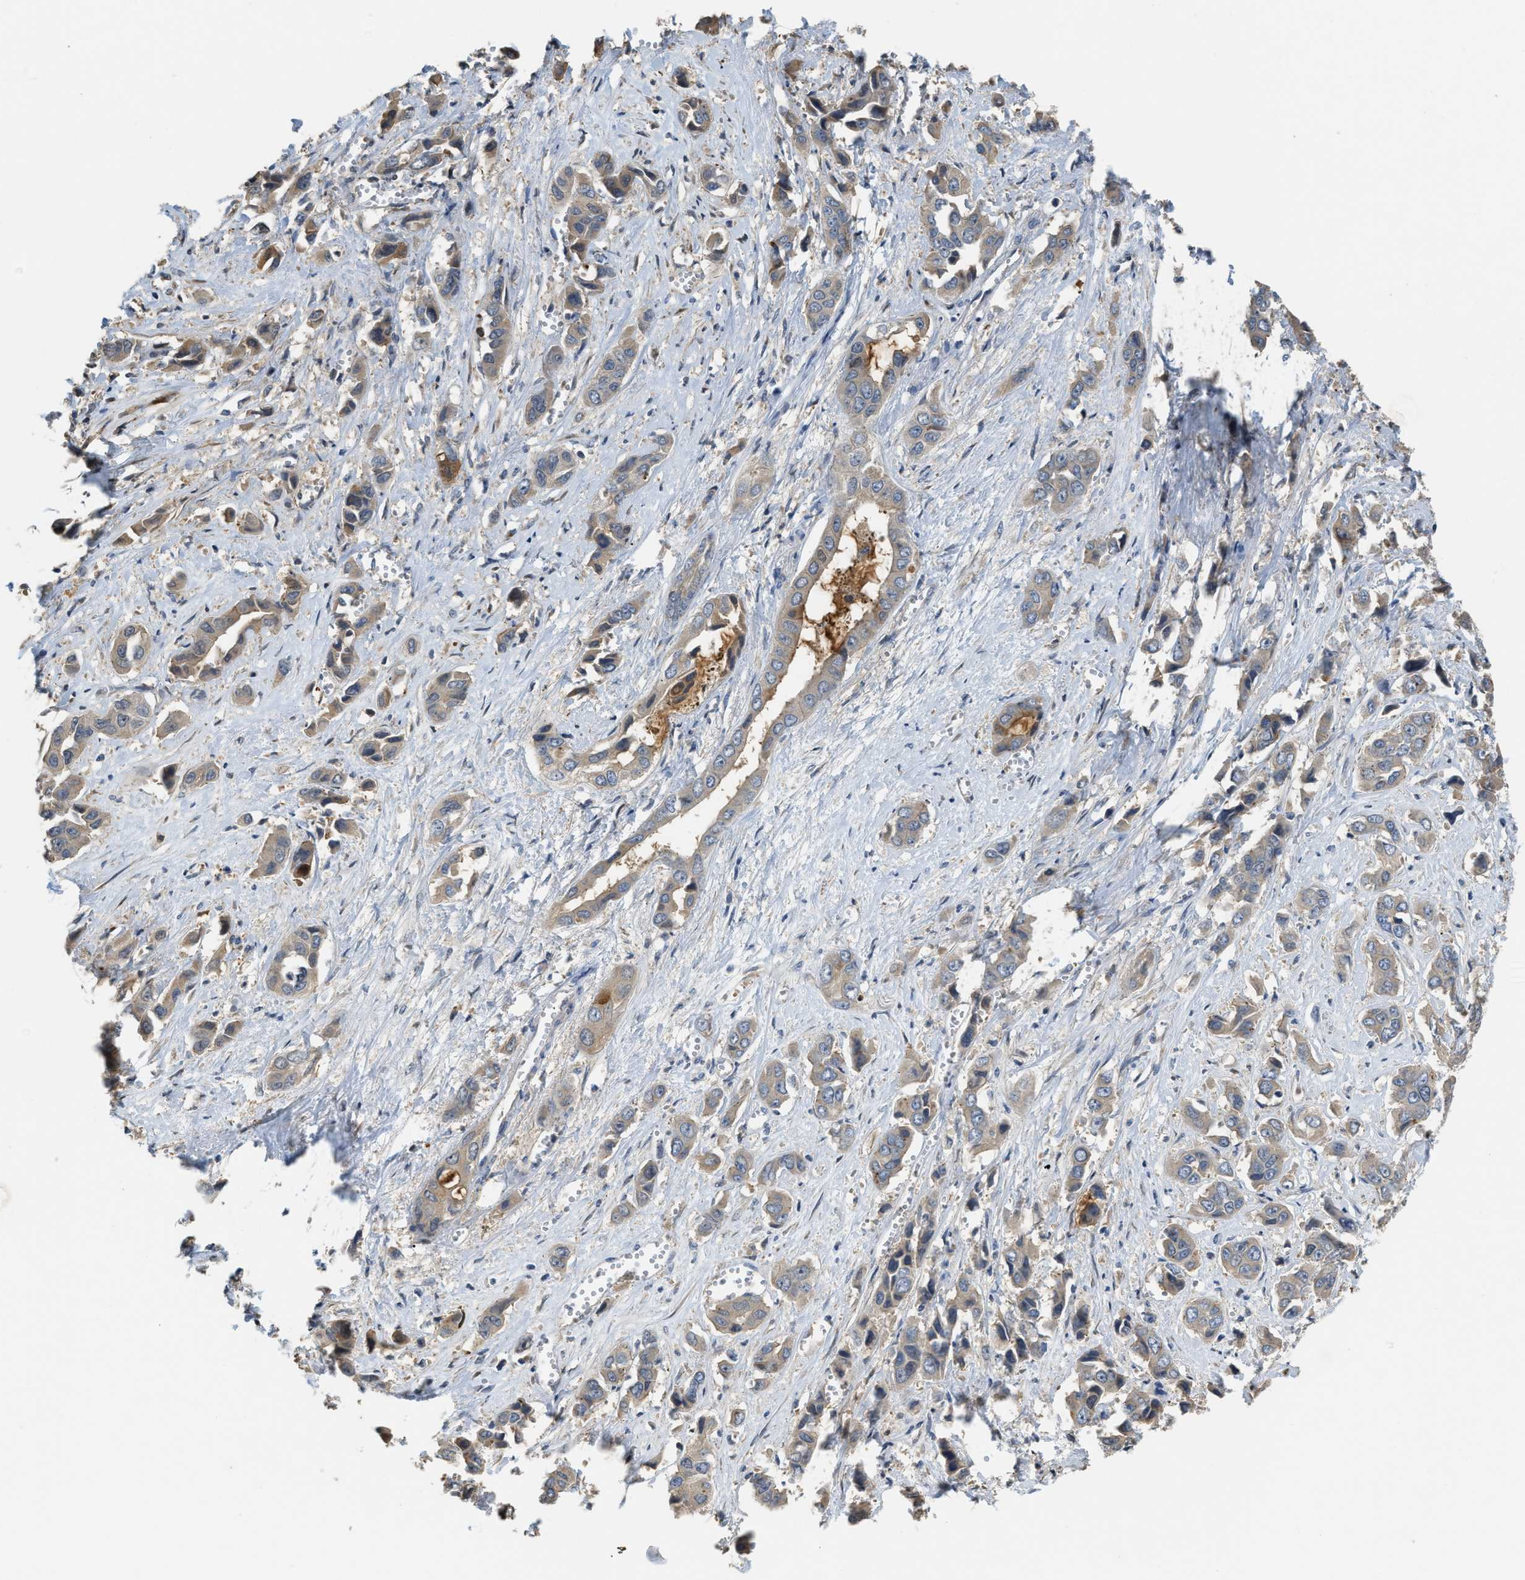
{"staining": {"intensity": "weak", "quantity": "25%-75%", "location": "cytoplasmic/membranous"}, "tissue": "liver cancer", "cell_type": "Tumor cells", "image_type": "cancer", "snomed": [{"axis": "morphology", "description": "Cholangiocarcinoma"}, {"axis": "topography", "description": "Liver"}], "caption": "About 25%-75% of tumor cells in human cholangiocarcinoma (liver) display weak cytoplasmic/membranous protein expression as visualized by brown immunohistochemical staining.", "gene": "SERTAD2", "patient": {"sex": "female", "age": 52}}